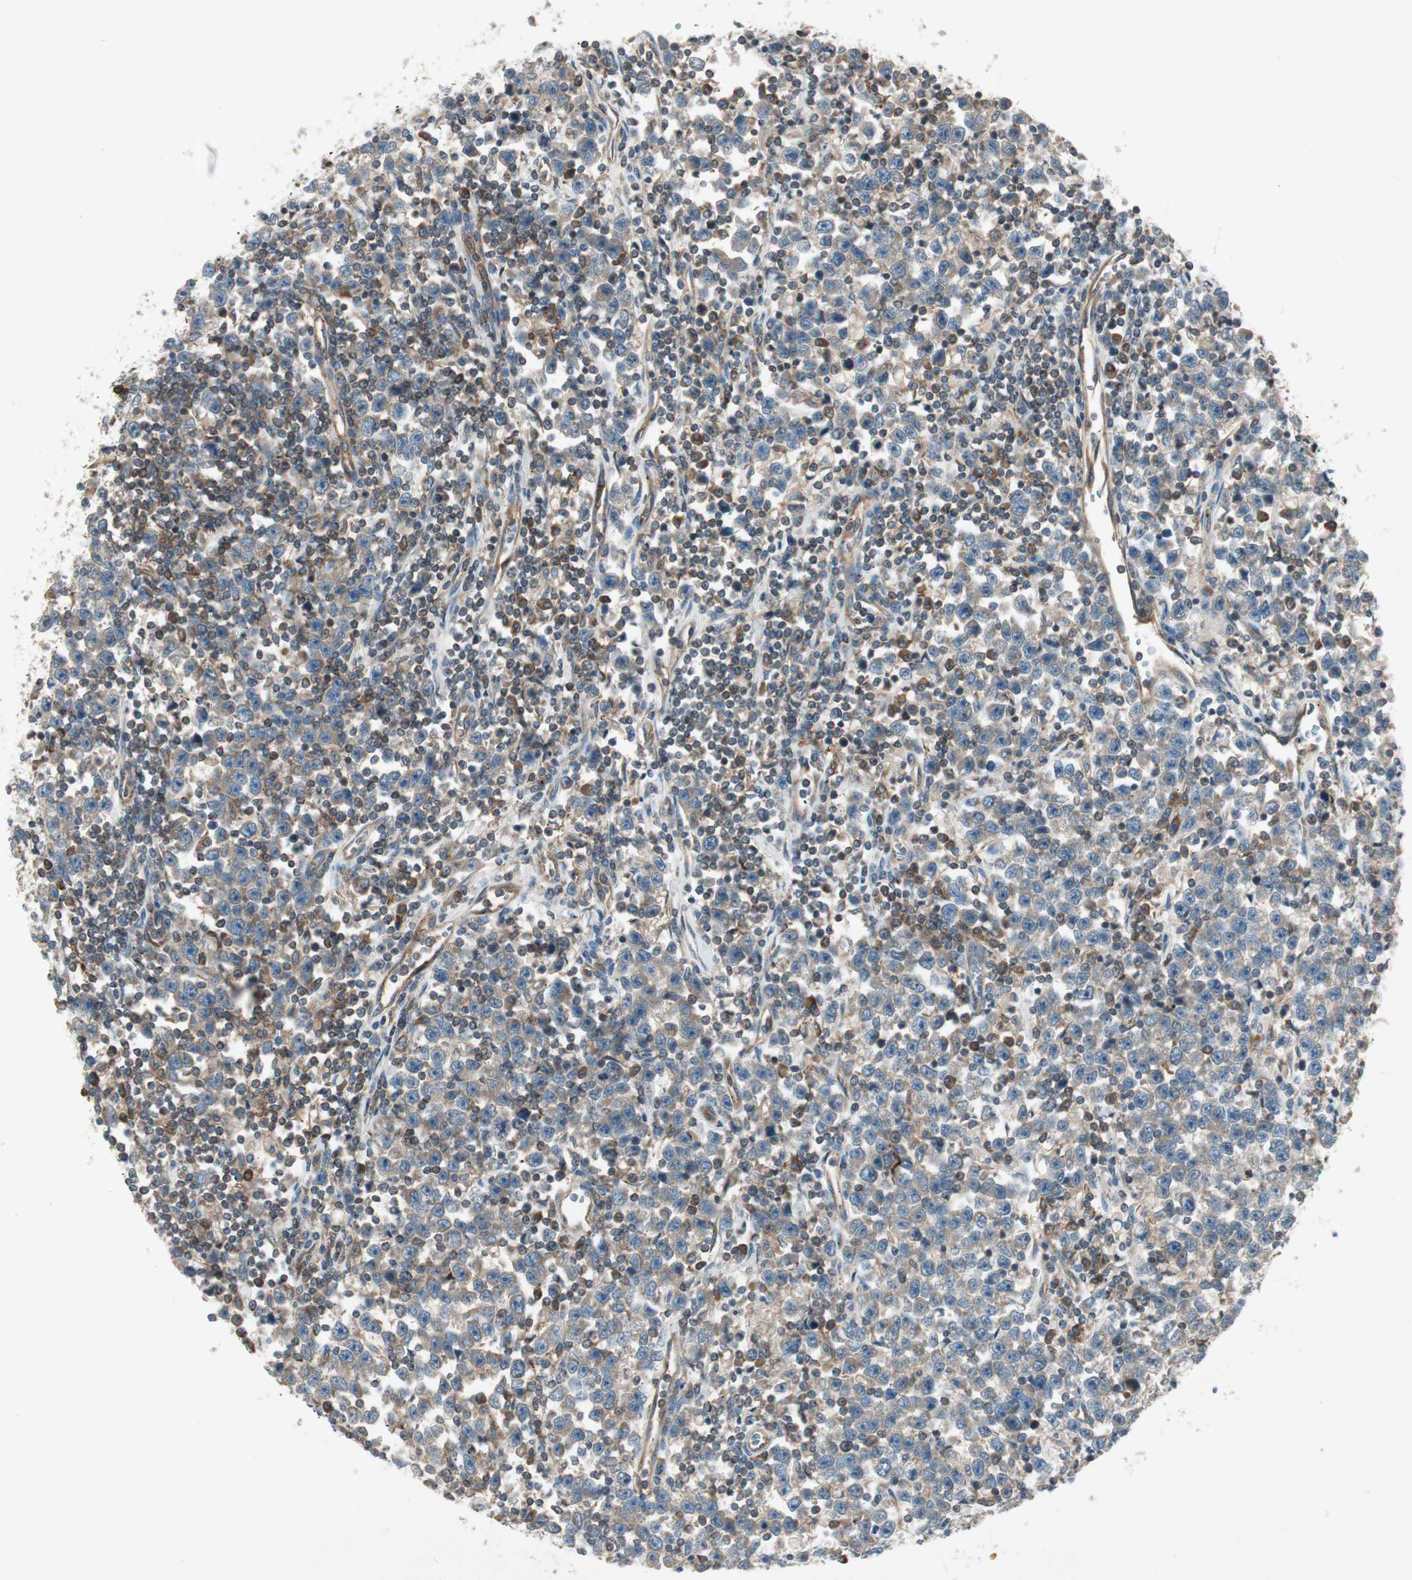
{"staining": {"intensity": "moderate", "quantity": ">75%", "location": "cytoplasmic/membranous"}, "tissue": "testis cancer", "cell_type": "Tumor cells", "image_type": "cancer", "snomed": [{"axis": "morphology", "description": "Seminoma, NOS"}, {"axis": "topography", "description": "Testis"}], "caption": "This photomicrograph displays IHC staining of testis seminoma, with medium moderate cytoplasmic/membranous staining in about >75% of tumor cells.", "gene": "CHADL", "patient": {"sex": "male", "age": 43}}